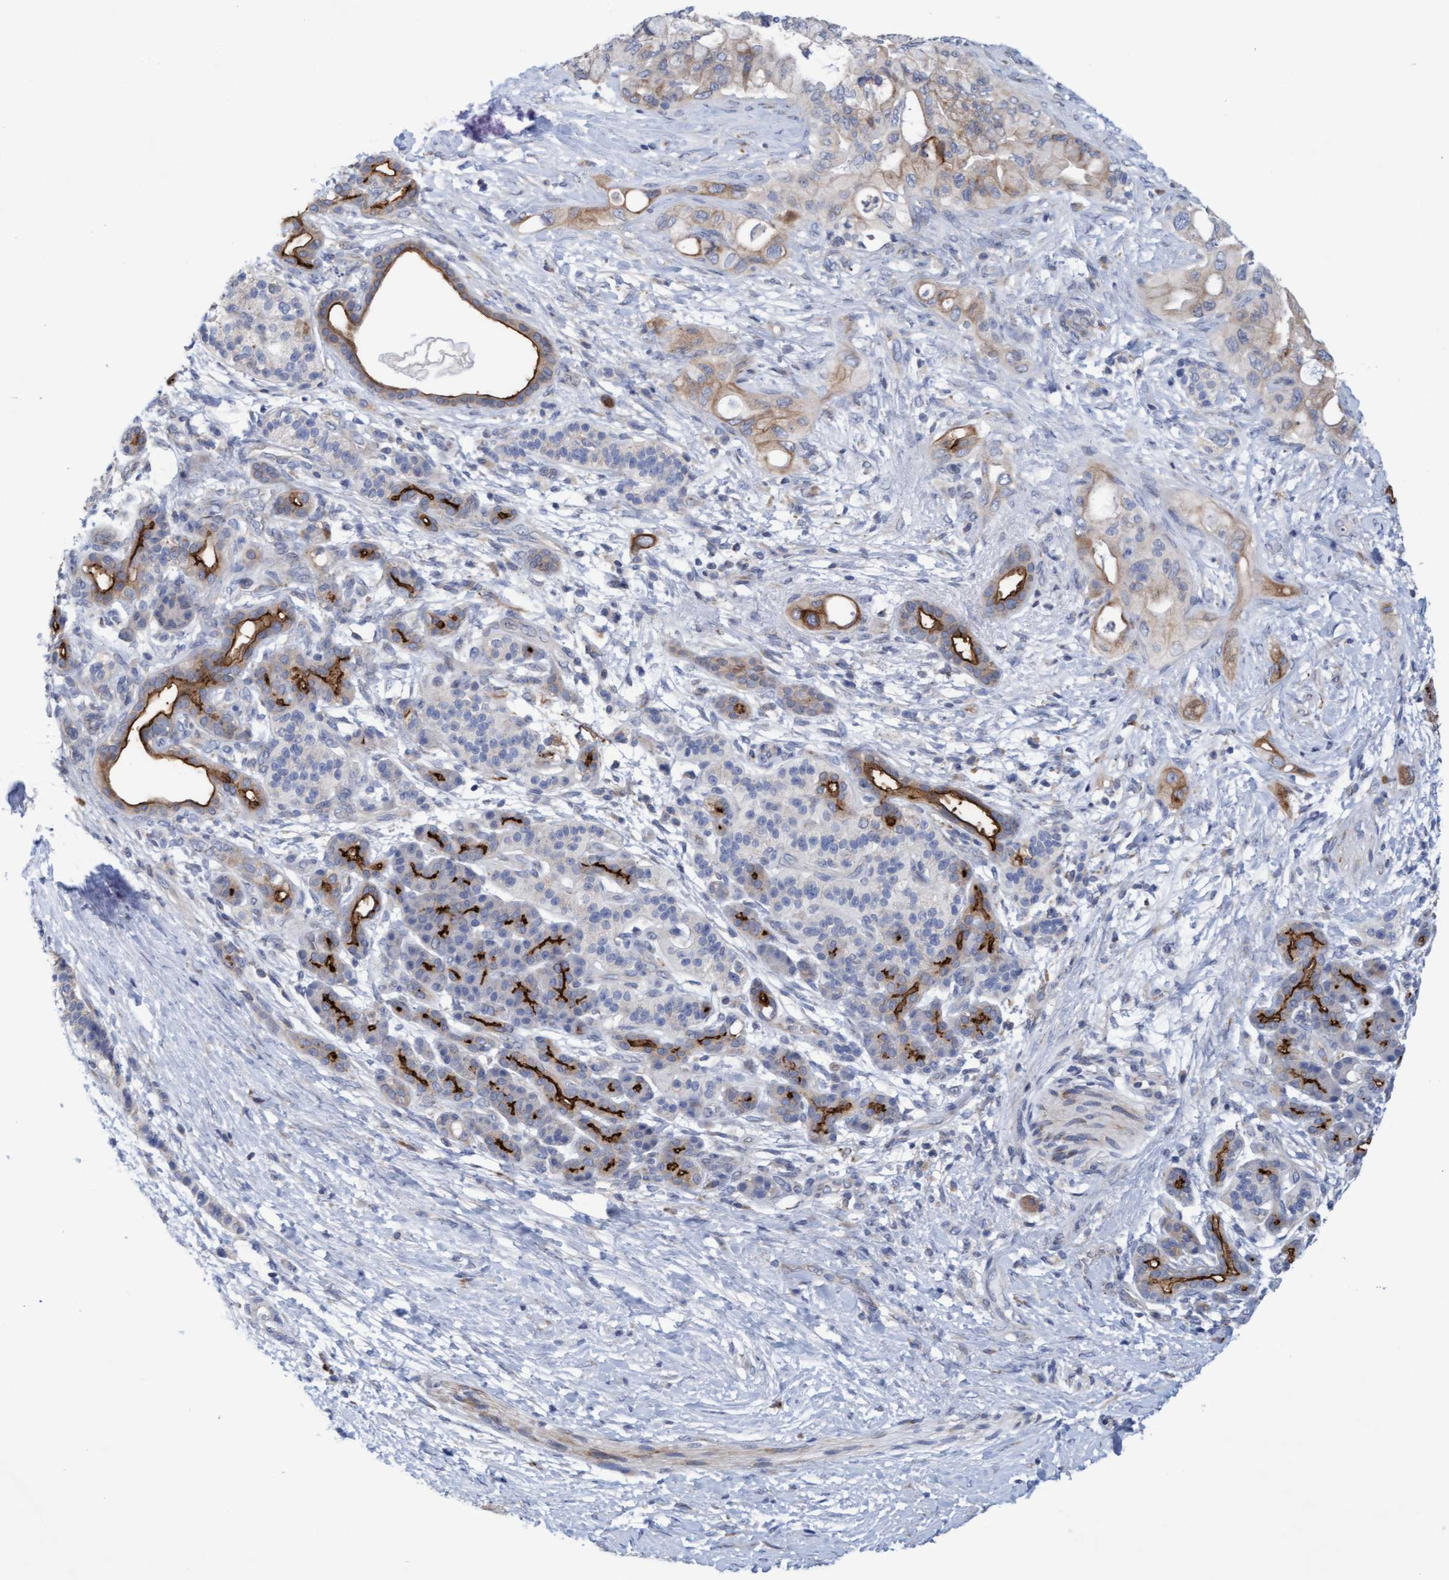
{"staining": {"intensity": "strong", "quantity": "25%-75%", "location": "cytoplasmic/membranous"}, "tissue": "pancreatic cancer", "cell_type": "Tumor cells", "image_type": "cancer", "snomed": [{"axis": "morphology", "description": "Adenocarcinoma, NOS"}, {"axis": "topography", "description": "Pancreas"}], "caption": "Brown immunohistochemical staining in adenocarcinoma (pancreatic) exhibits strong cytoplasmic/membranous expression in approximately 25%-75% of tumor cells.", "gene": "SLC28A3", "patient": {"sex": "male", "age": 59}}